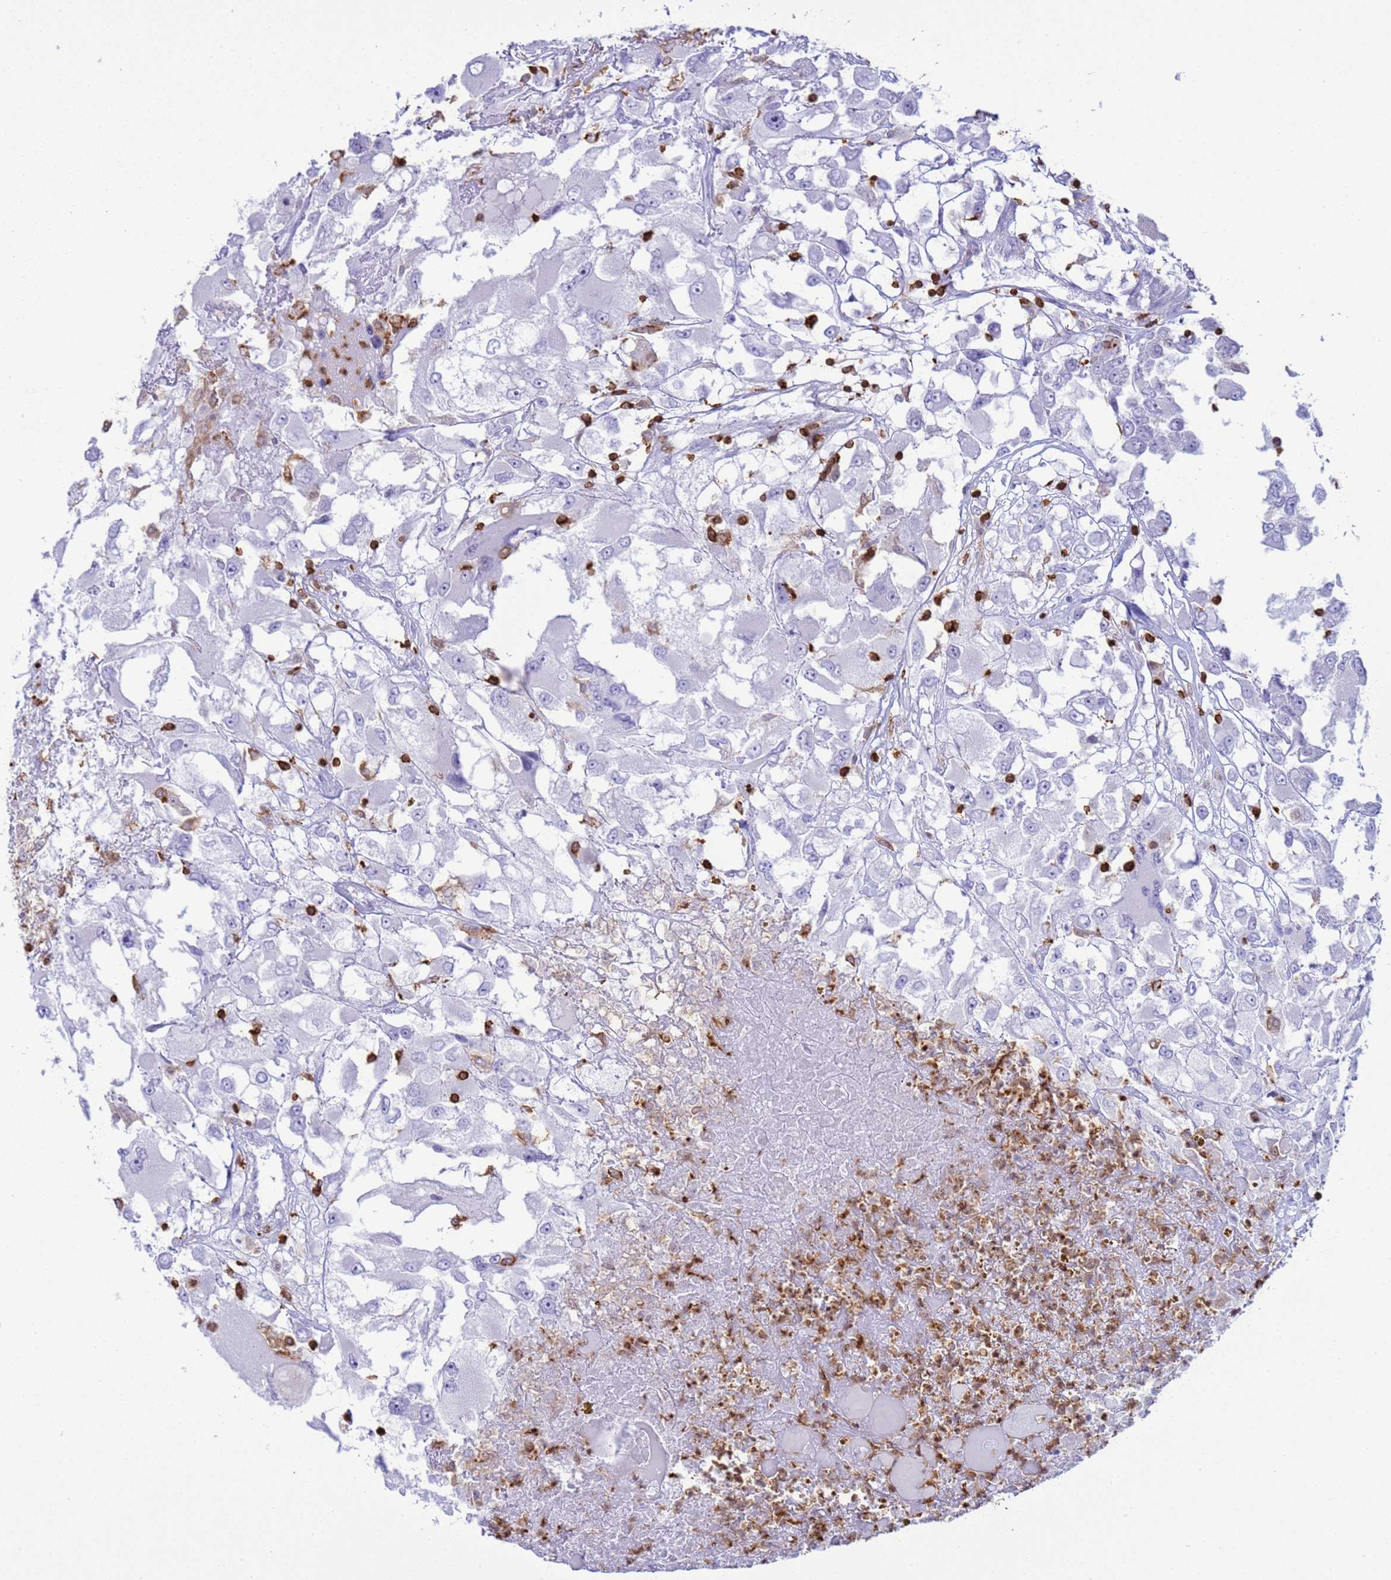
{"staining": {"intensity": "negative", "quantity": "none", "location": "none"}, "tissue": "renal cancer", "cell_type": "Tumor cells", "image_type": "cancer", "snomed": [{"axis": "morphology", "description": "Adenocarcinoma, NOS"}, {"axis": "topography", "description": "Kidney"}], "caption": "An immunohistochemistry (IHC) micrograph of renal adenocarcinoma is shown. There is no staining in tumor cells of renal adenocarcinoma.", "gene": "IRF5", "patient": {"sex": "female", "age": 52}}